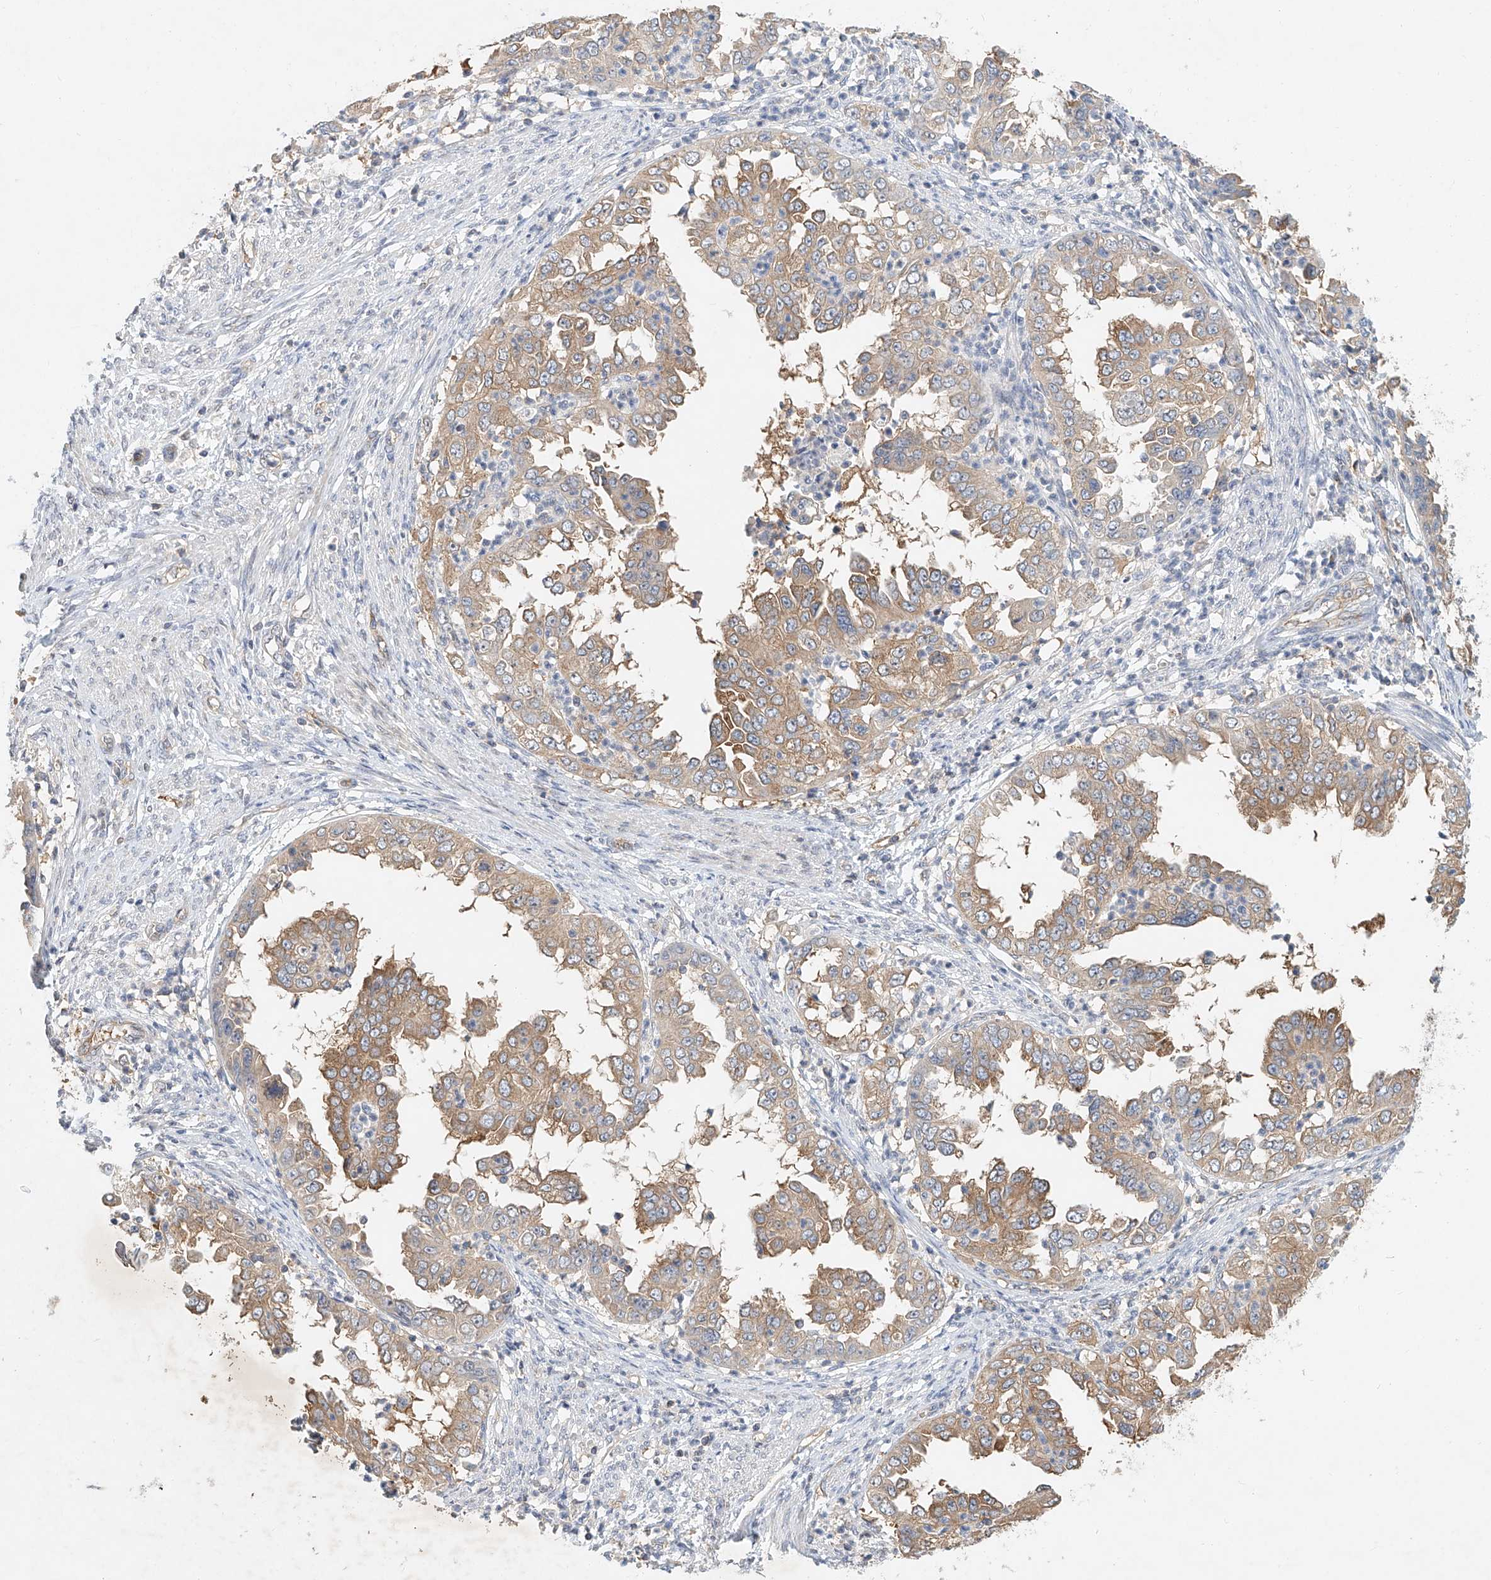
{"staining": {"intensity": "moderate", "quantity": ">75%", "location": "cytoplasmic/membranous"}, "tissue": "endometrial cancer", "cell_type": "Tumor cells", "image_type": "cancer", "snomed": [{"axis": "morphology", "description": "Adenocarcinoma, NOS"}, {"axis": "topography", "description": "Endometrium"}], "caption": "Immunohistochemical staining of adenocarcinoma (endometrial) exhibits moderate cytoplasmic/membranous protein positivity in approximately >75% of tumor cells.", "gene": "CARMIL1", "patient": {"sex": "female", "age": 85}}